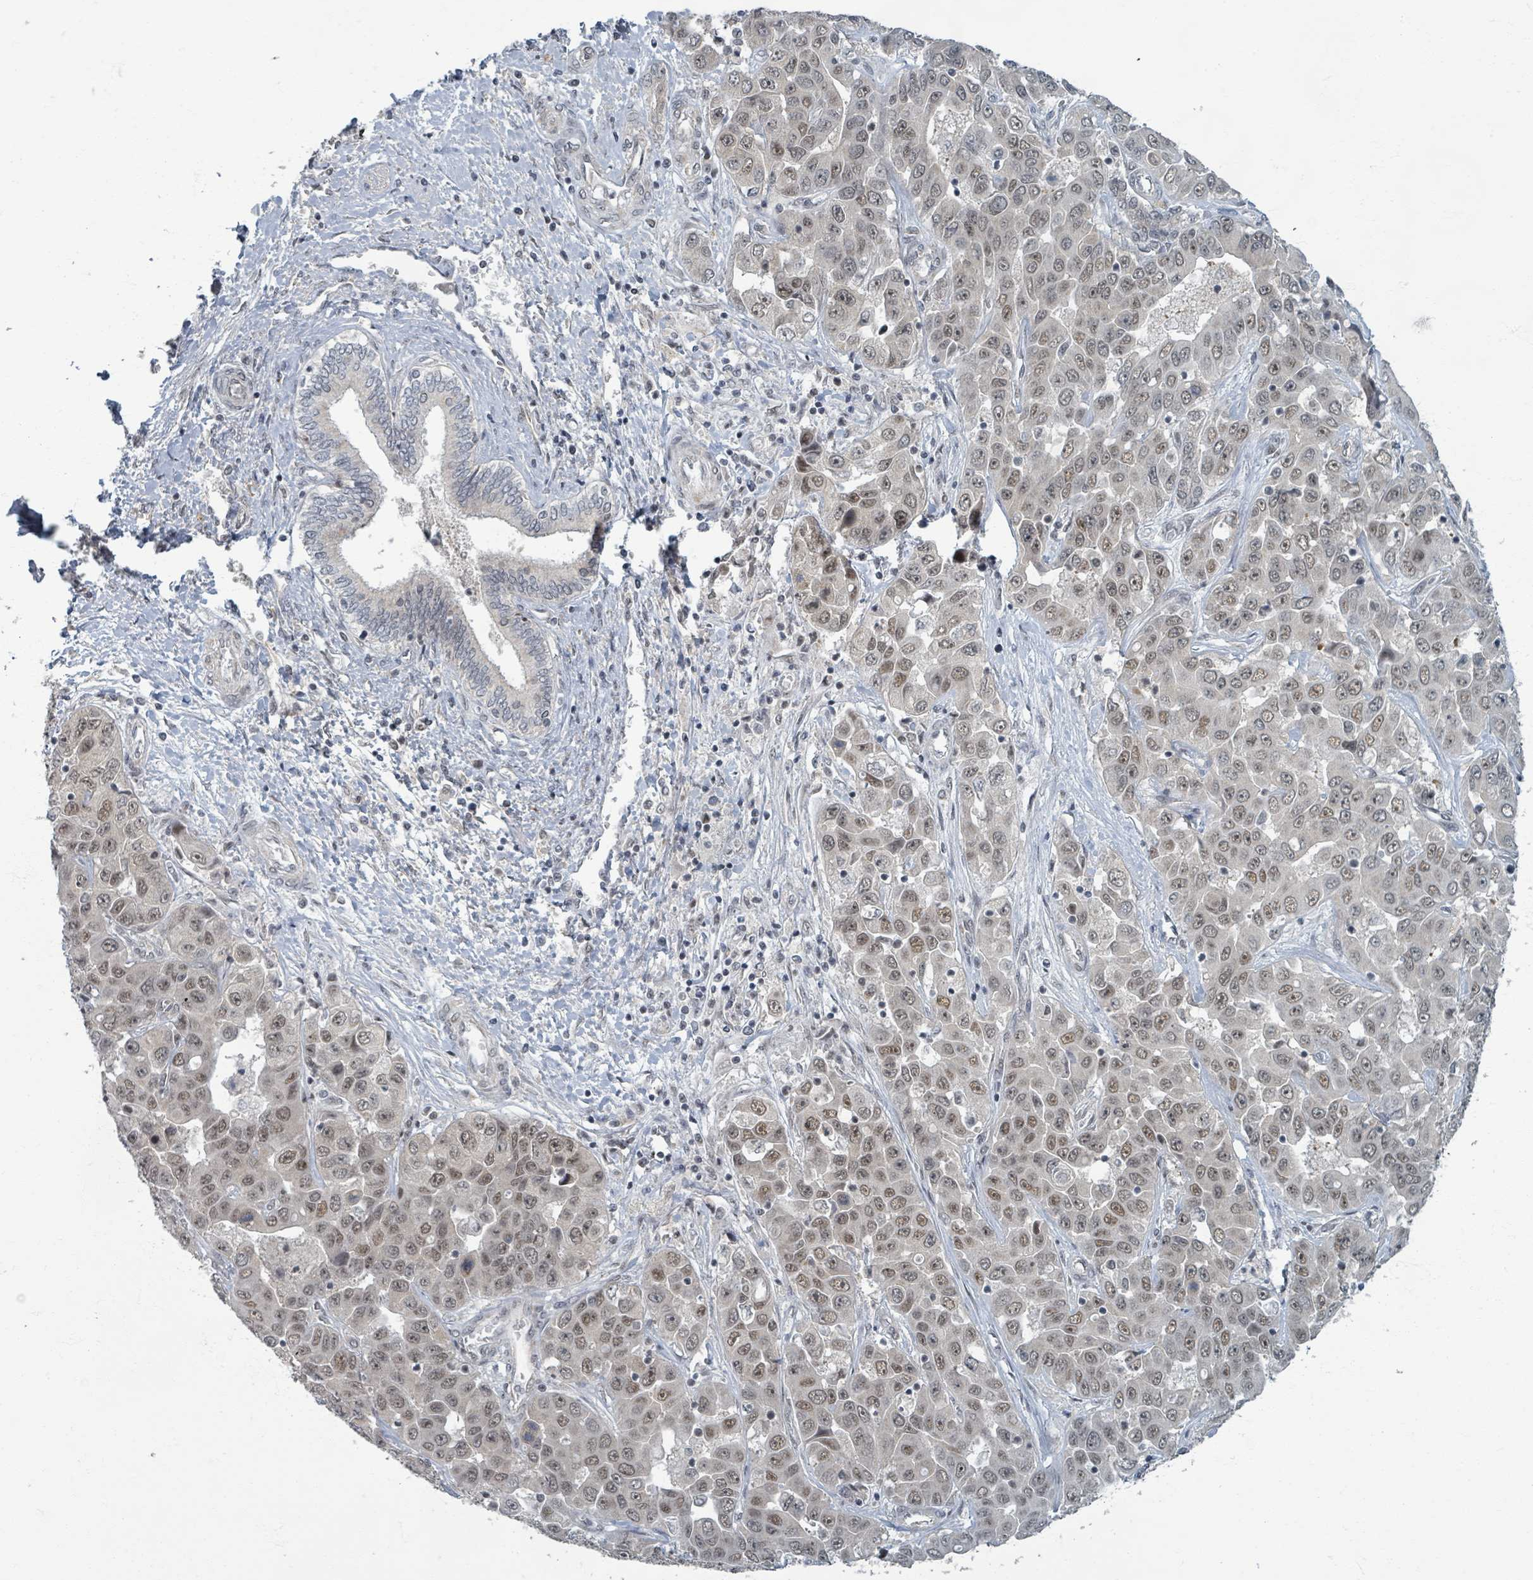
{"staining": {"intensity": "weak", "quantity": ">75%", "location": "nuclear"}, "tissue": "liver cancer", "cell_type": "Tumor cells", "image_type": "cancer", "snomed": [{"axis": "morphology", "description": "Cholangiocarcinoma"}, {"axis": "topography", "description": "Liver"}], "caption": "Immunohistochemical staining of human cholangiocarcinoma (liver) displays low levels of weak nuclear protein expression in approximately >75% of tumor cells. Using DAB (brown) and hematoxylin (blue) stains, captured at high magnification using brightfield microscopy.", "gene": "INTS15", "patient": {"sex": "female", "age": 52}}